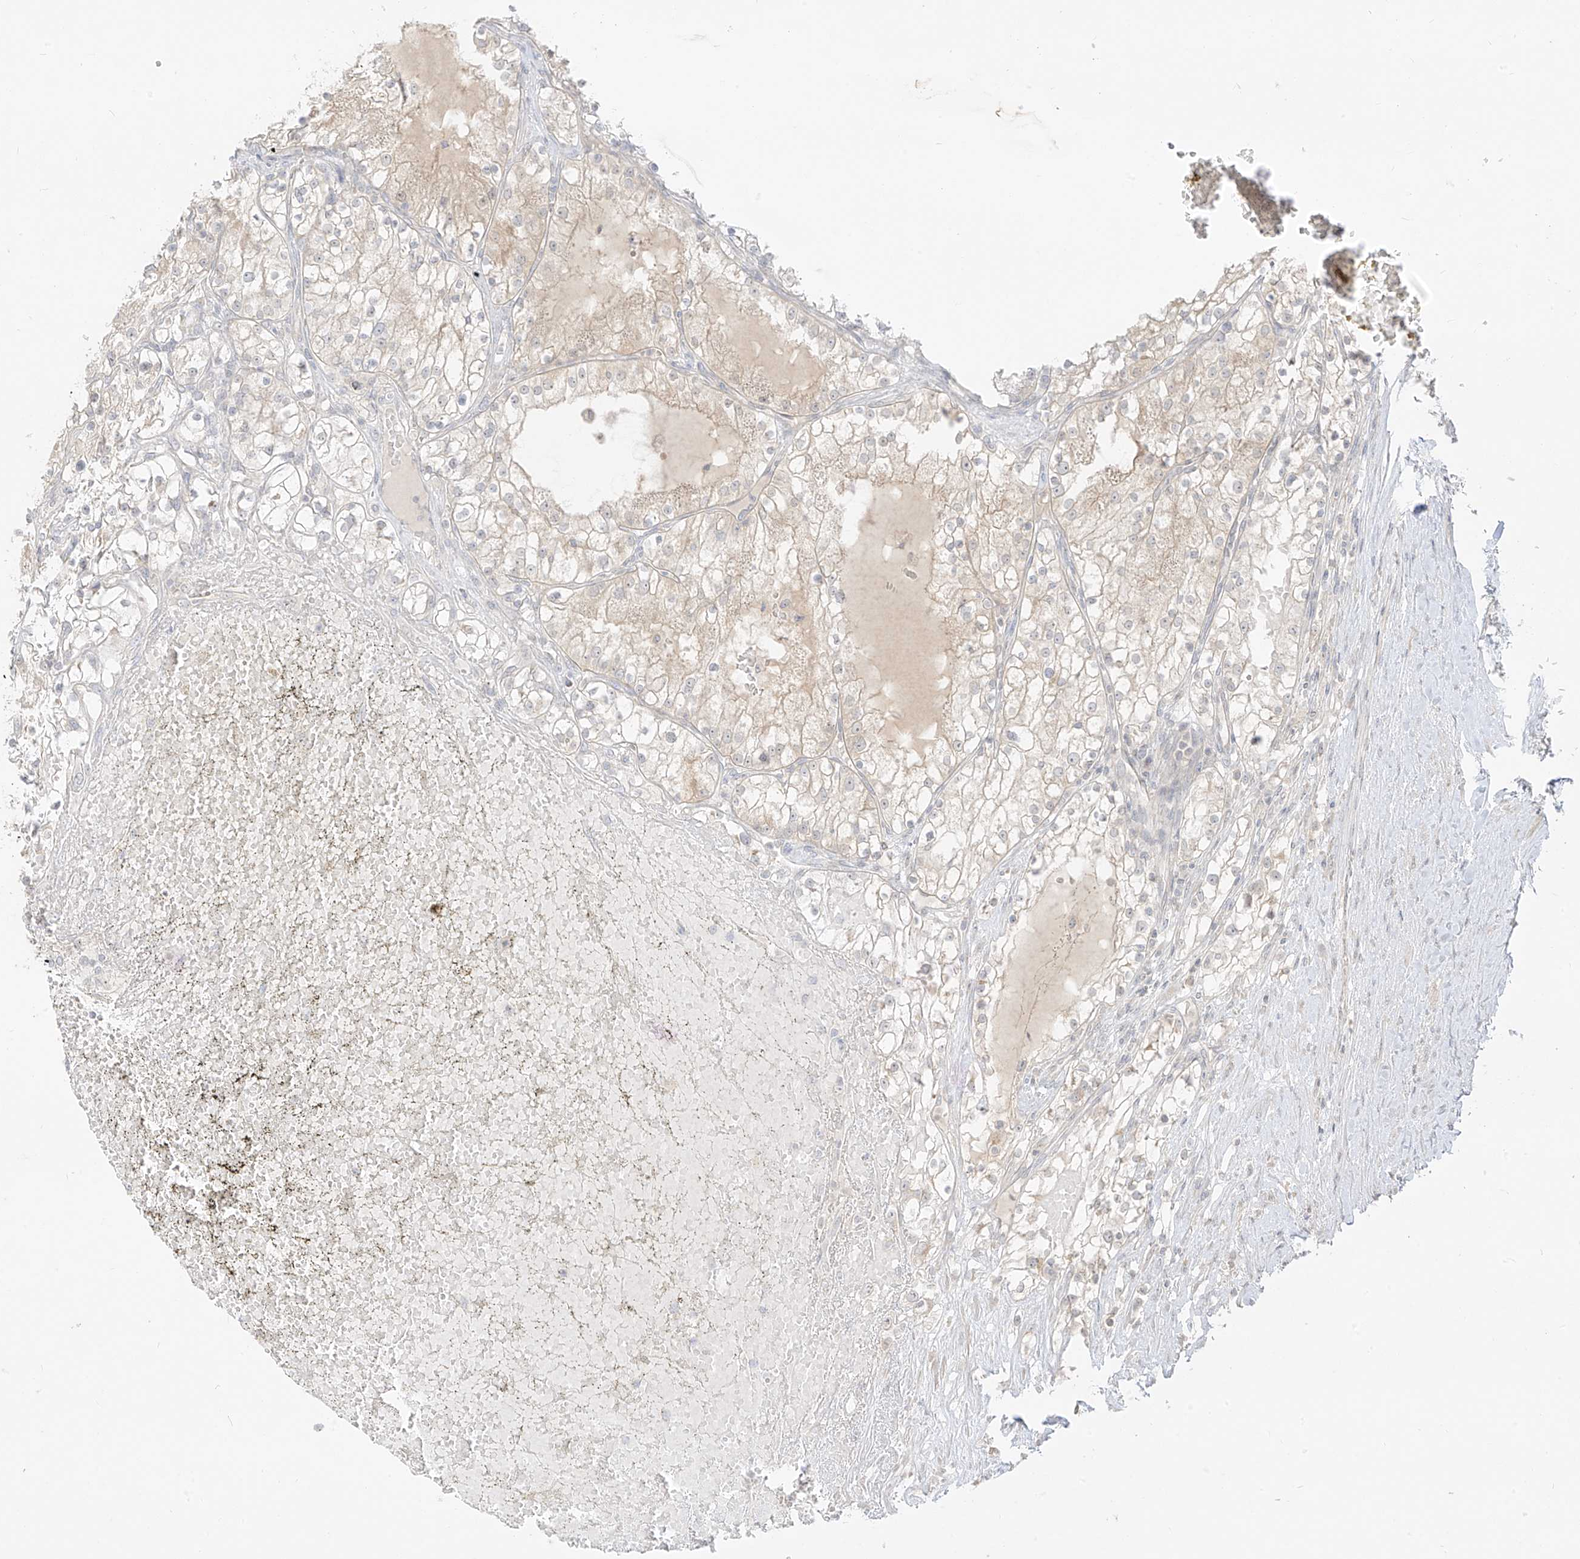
{"staining": {"intensity": "negative", "quantity": "none", "location": "none"}, "tissue": "renal cancer", "cell_type": "Tumor cells", "image_type": "cancer", "snomed": [{"axis": "morphology", "description": "Normal tissue, NOS"}, {"axis": "morphology", "description": "Adenocarcinoma, NOS"}, {"axis": "topography", "description": "Kidney"}], "caption": "An IHC histopathology image of renal cancer is shown. There is no staining in tumor cells of renal cancer.", "gene": "LIPT1", "patient": {"sex": "male", "age": 68}}